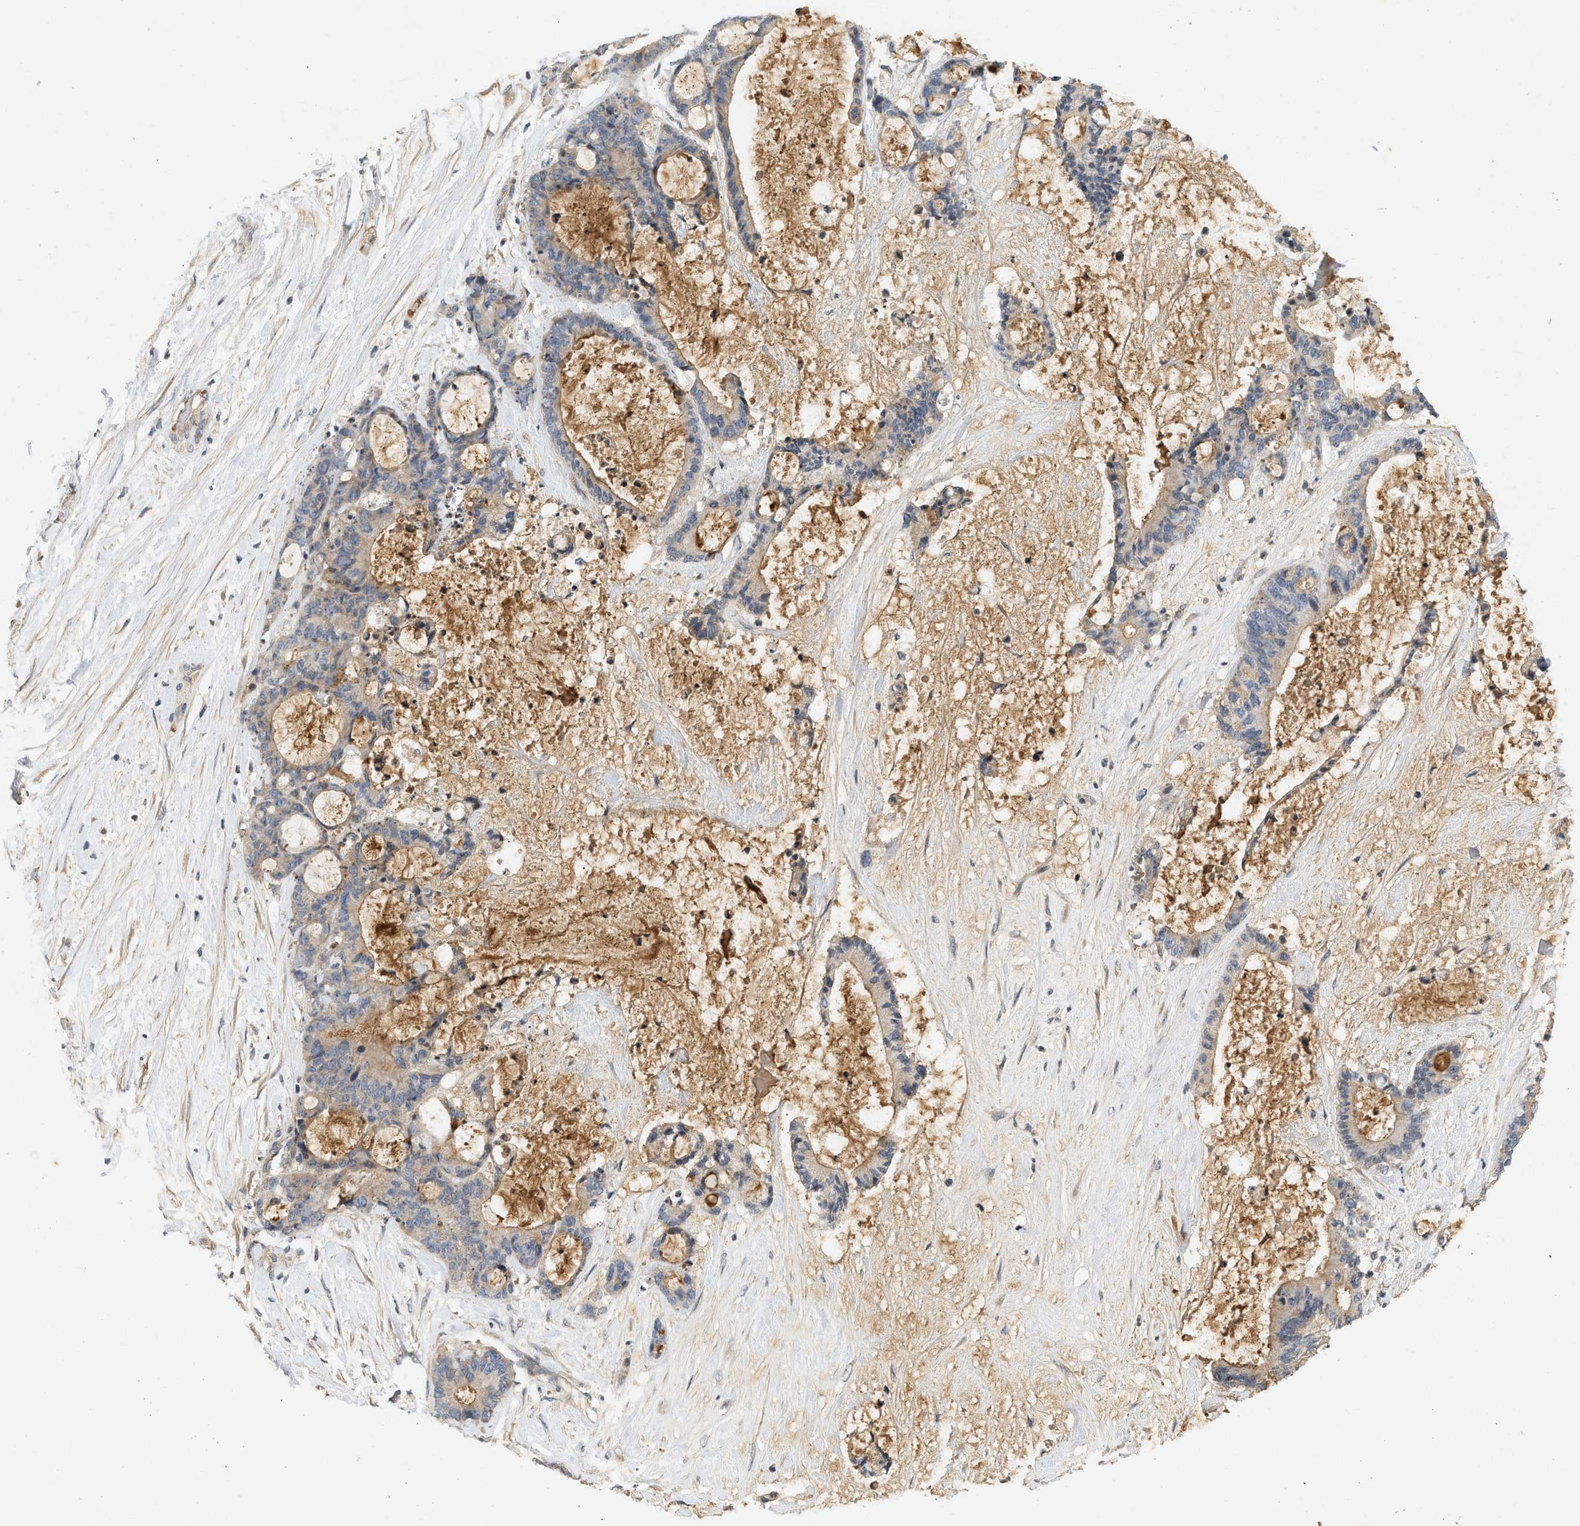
{"staining": {"intensity": "weak", "quantity": "<25%", "location": "cytoplasmic/membranous"}, "tissue": "liver cancer", "cell_type": "Tumor cells", "image_type": "cancer", "snomed": [{"axis": "morphology", "description": "Cholangiocarcinoma"}, {"axis": "topography", "description": "Liver"}], "caption": "Liver cancer (cholangiocarcinoma) was stained to show a protein in brown. There is no significant positivity in tumor cells. (Brightfield microscopy of DAB immunohistochemistry (IHC) at high magnification).", "gene": "F8", "patient": {"sex": "female", "age": 73}}